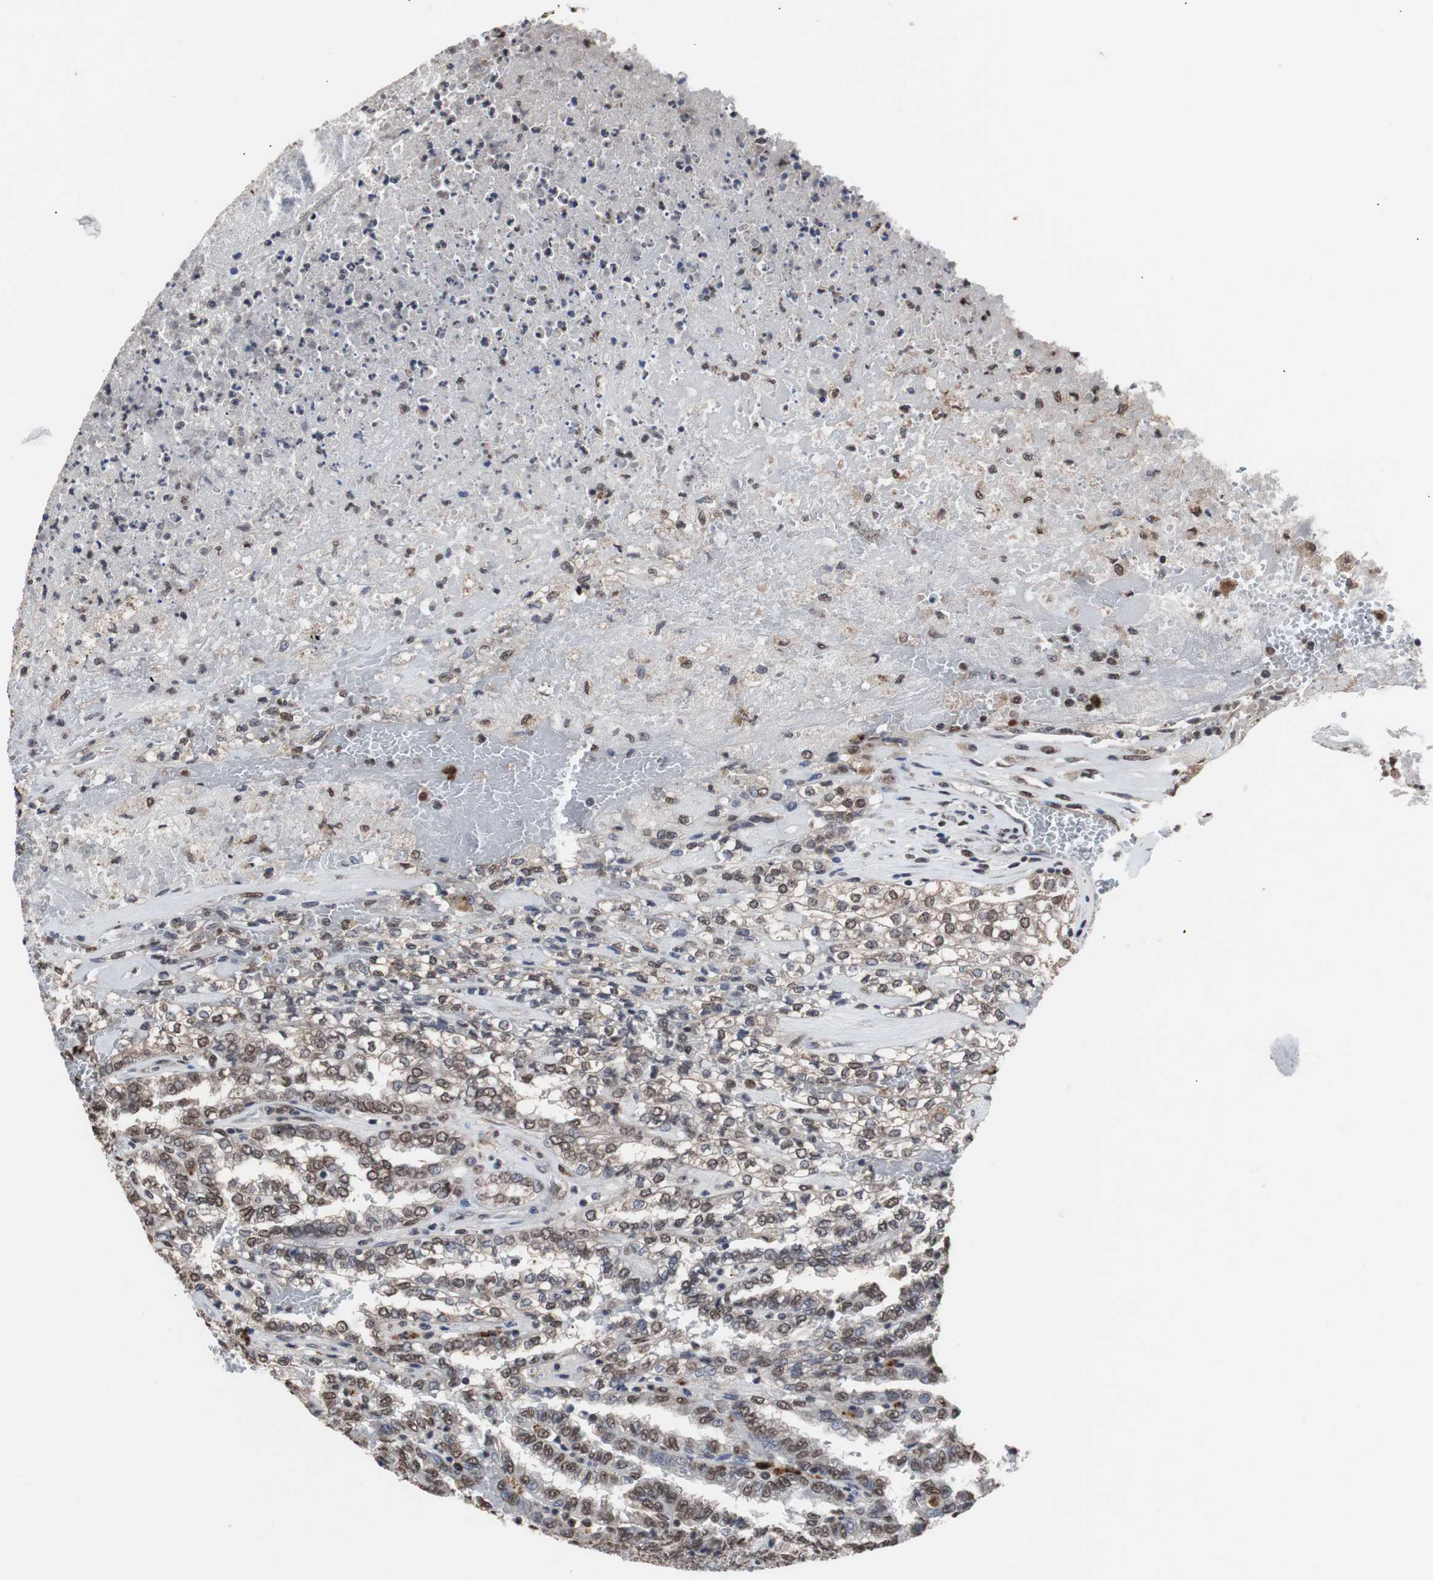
{"staining": {"intensity": "moderate", "quantity": "25%-75%", "location": "nuclear"}, "tissue": "renal cancer", "cell_type": "Tumor cells", "image_type": "cancer", "snomed": [{"axis": "morphology", "description": "Inflammation, NOS"}, {"axis": "morphology", "description": "Adenocarcinoma, NOS"}, {"axis": "topography", "description": "Kidney"}], "caption": "Immunohistochemistry of renal adenocarcinoma demonstrates medium levels of moderate nuclear staining in about 25%-75% of tumor cells.", "gene": "MED27", "patient": {"sex": "male", "age": 68}}